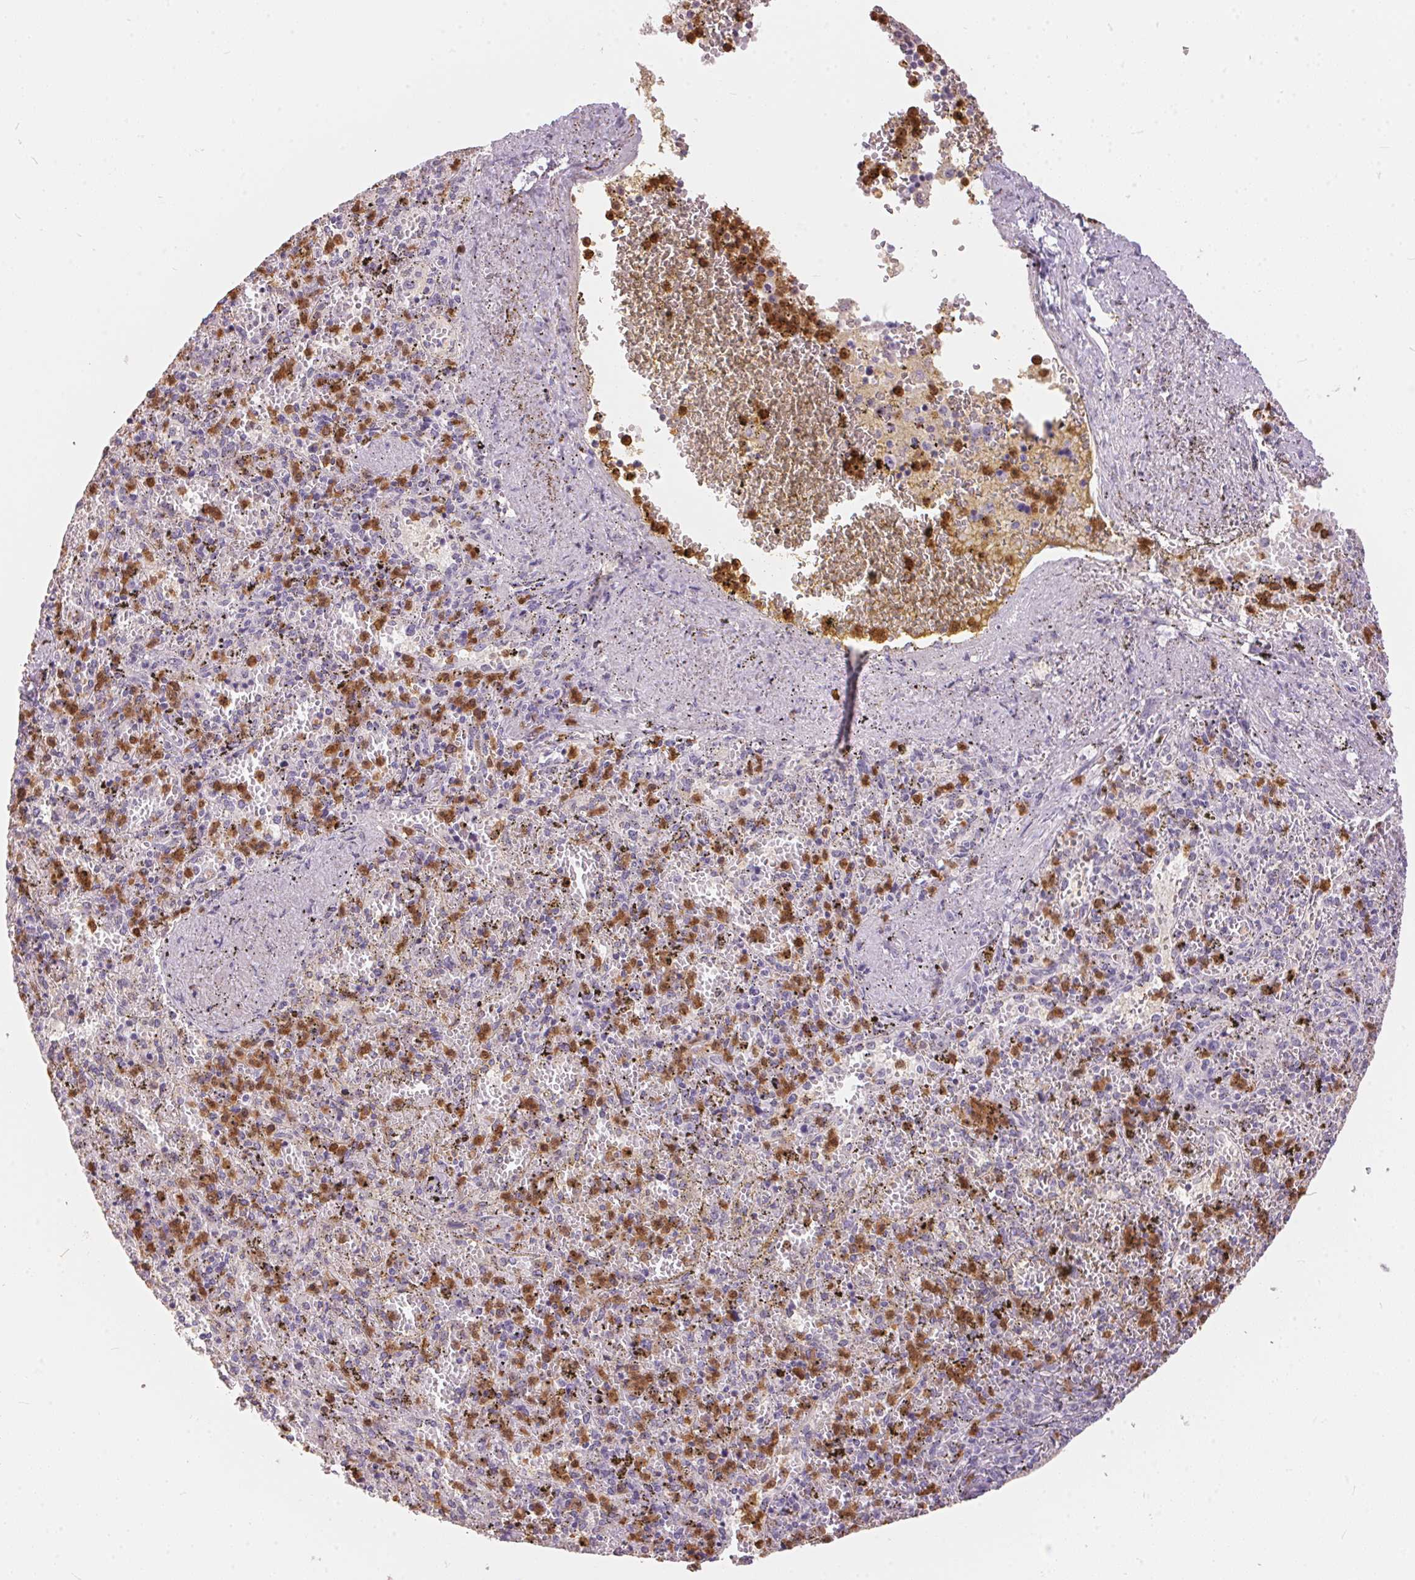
{"staining": {"intensity": "moderate", "quantity": "25%-75%", "location": "cytoplasmic/membranous"}, "tissue": "spleen", "cell_type": "Cells in red pulp", "image_type": "normal", "snomed": [{"axis": "morphology", "description": "Normal tissue, NOS"}, {"axis": "topography", "description": "Spleen"}], "caption": "Approximately 25%-75% of cells in red pulp in normal human spleen reveal moderate cytoplasmic/membranous protein staining as visualized by brown immunohistochemical staining.", "gene": "SERPINB1", "patient": {"sex": "female", "age": 50}}